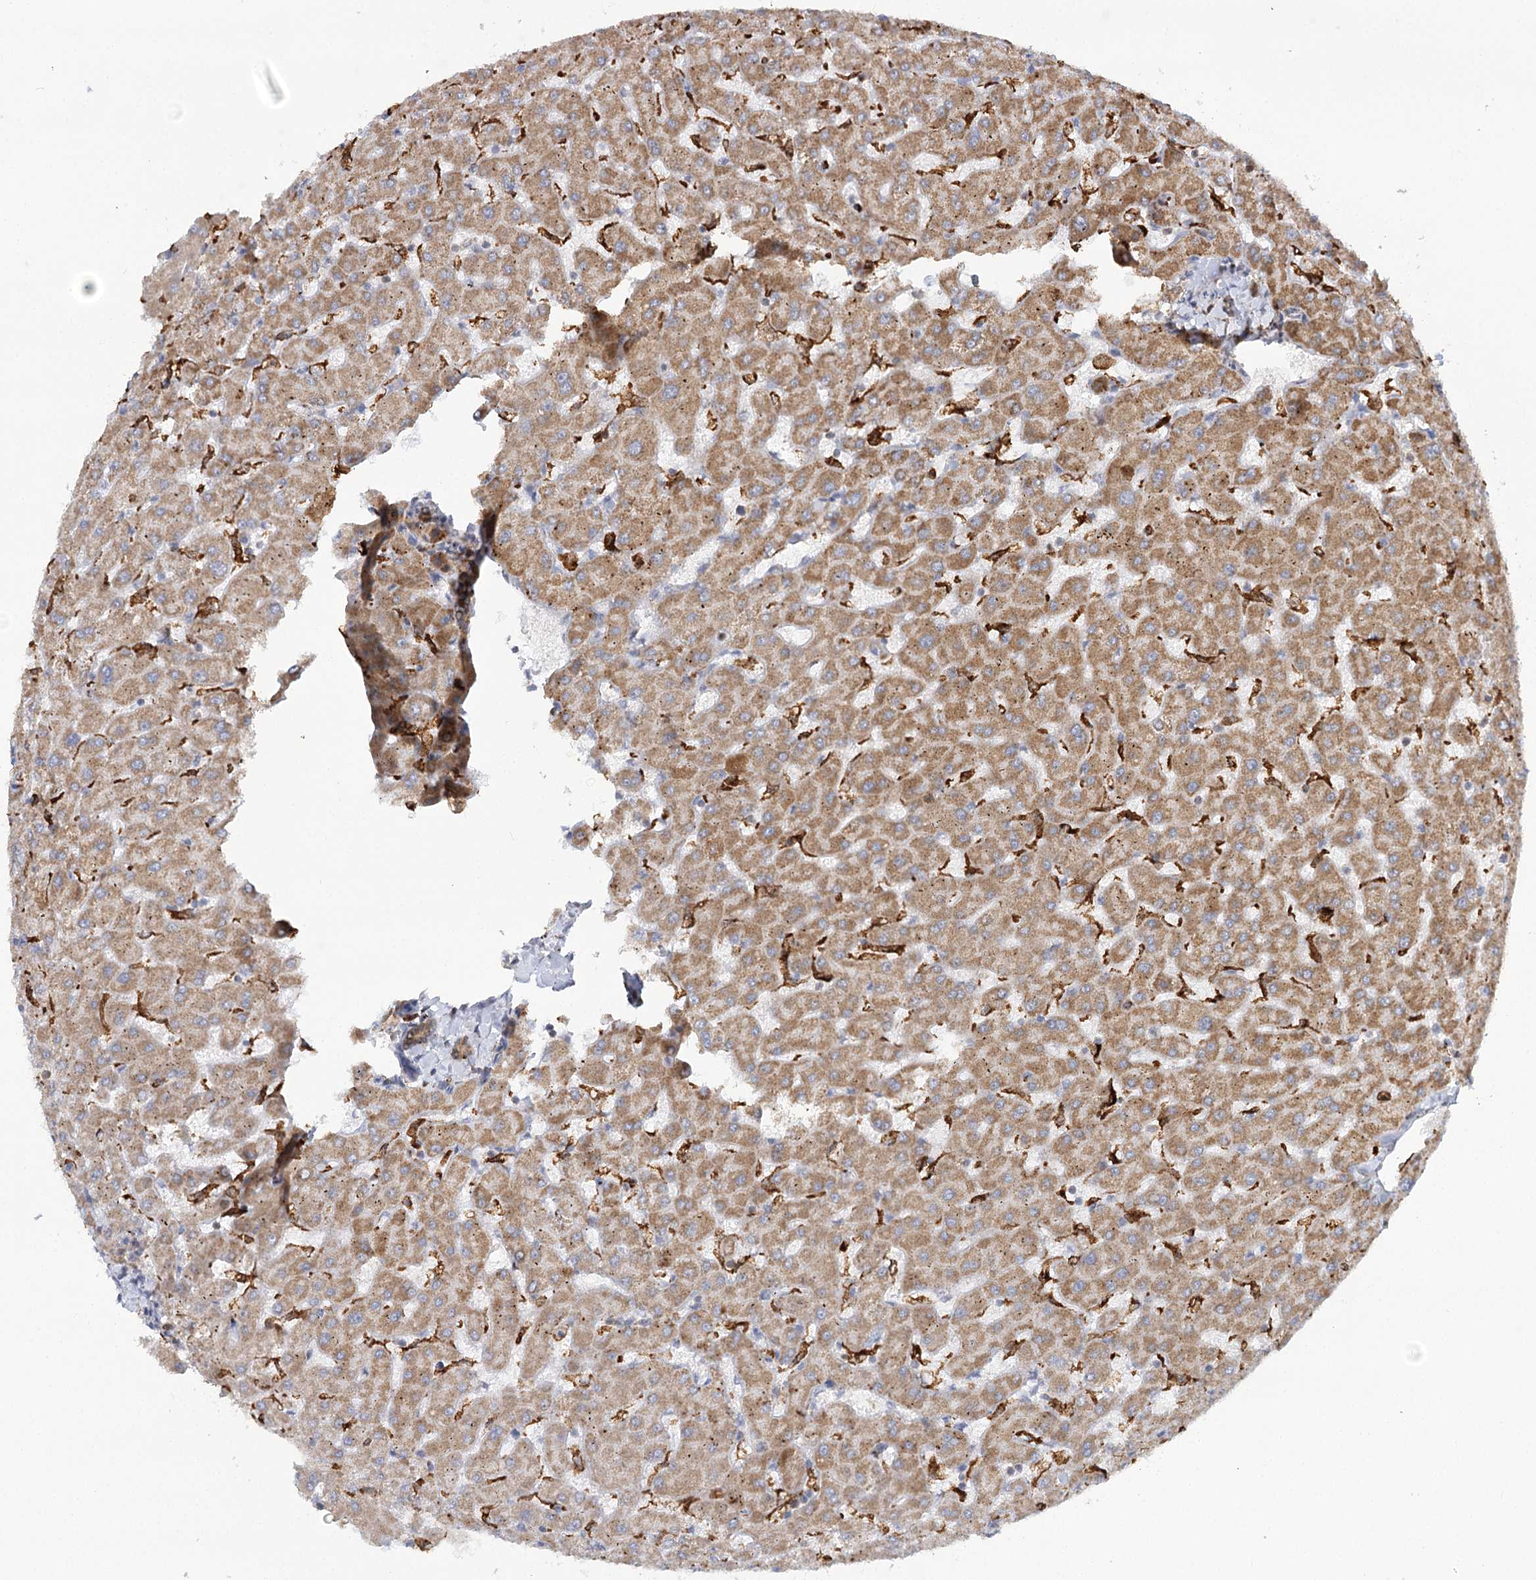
{"staining": {"intensity": "moderate", "quantity": ">75%", "location": "cytoplasmic/membranous"}, "tissue": "liver", "cell_type": "Cholangiocytes", "image_type": "normal", "snomed": [{"axis": "morphology", "description": "Normal tissue, NOS"}, {"axis": "topography", "description": "Liver"}], "caption": "Benign liver displays moderate cytoplasmic/membranous staining in approximately >75% of cholangiocytes, visualized by immunohistochemistry.", "gene": "TAS1R1", "patient": {"sex": "female", "age": 63}}